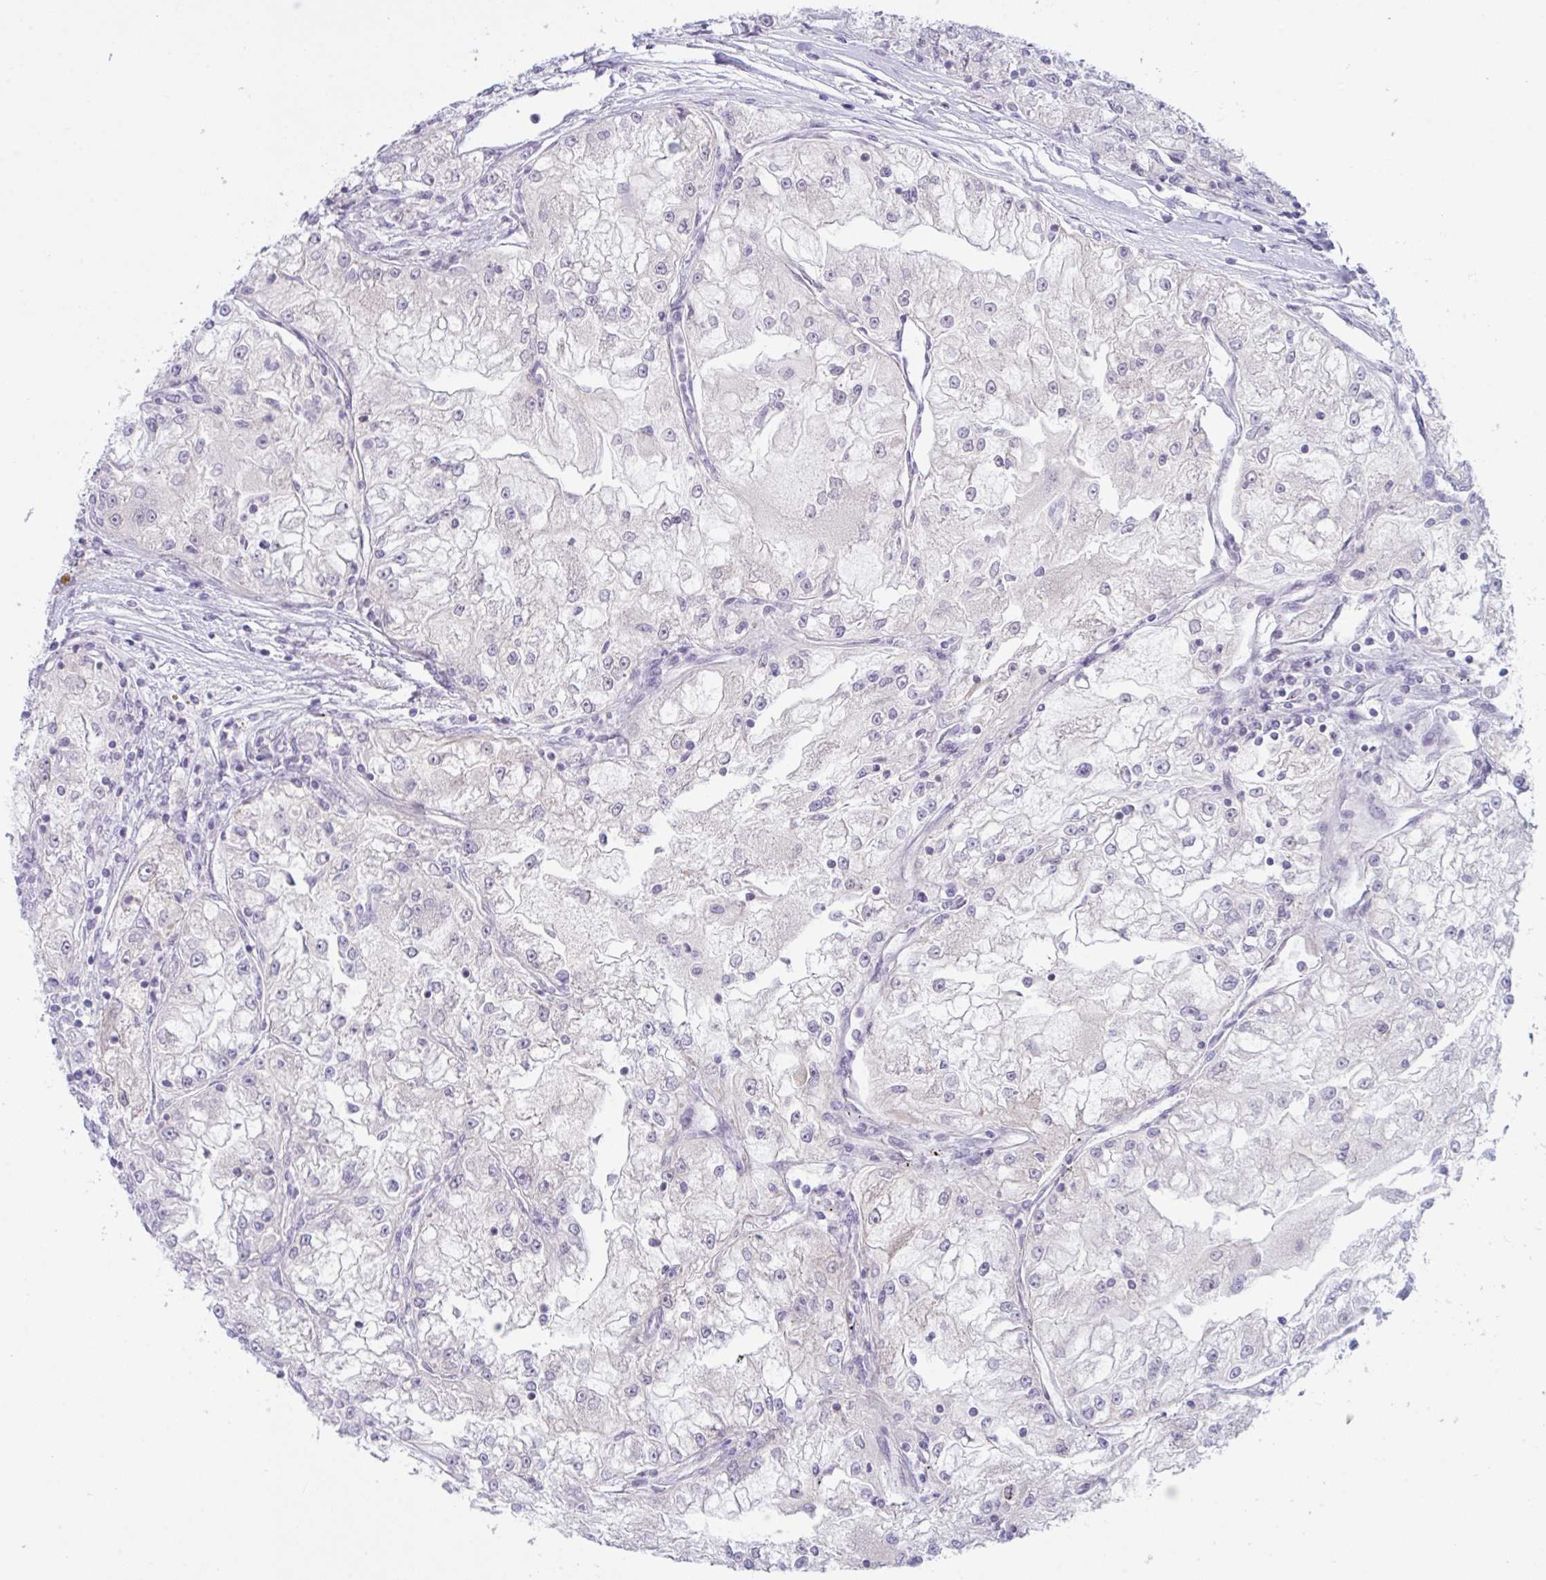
{"staining": {"intensity": "negative", "quantity": "none", "location": "none"}, "tissue": "renal cancer", "cell_type": "Tumor cells", "image_type": "cancer", "snomed": [{"axis": "morphology", "description": "Adenocarcinoma, NOS"}, {"axis": "topography", "description": "Kidney"}], "caption": "Tumor cells show no significant protein staining in renal cancer (adenocarcinoma). (DAB (3,3'-diaminobenzidine) immunohistochemistry (IHC) visualized using brightfield microscopy, high magnification).", "gene": "TANK", "patient": {"sex": "female", "age": 72}}